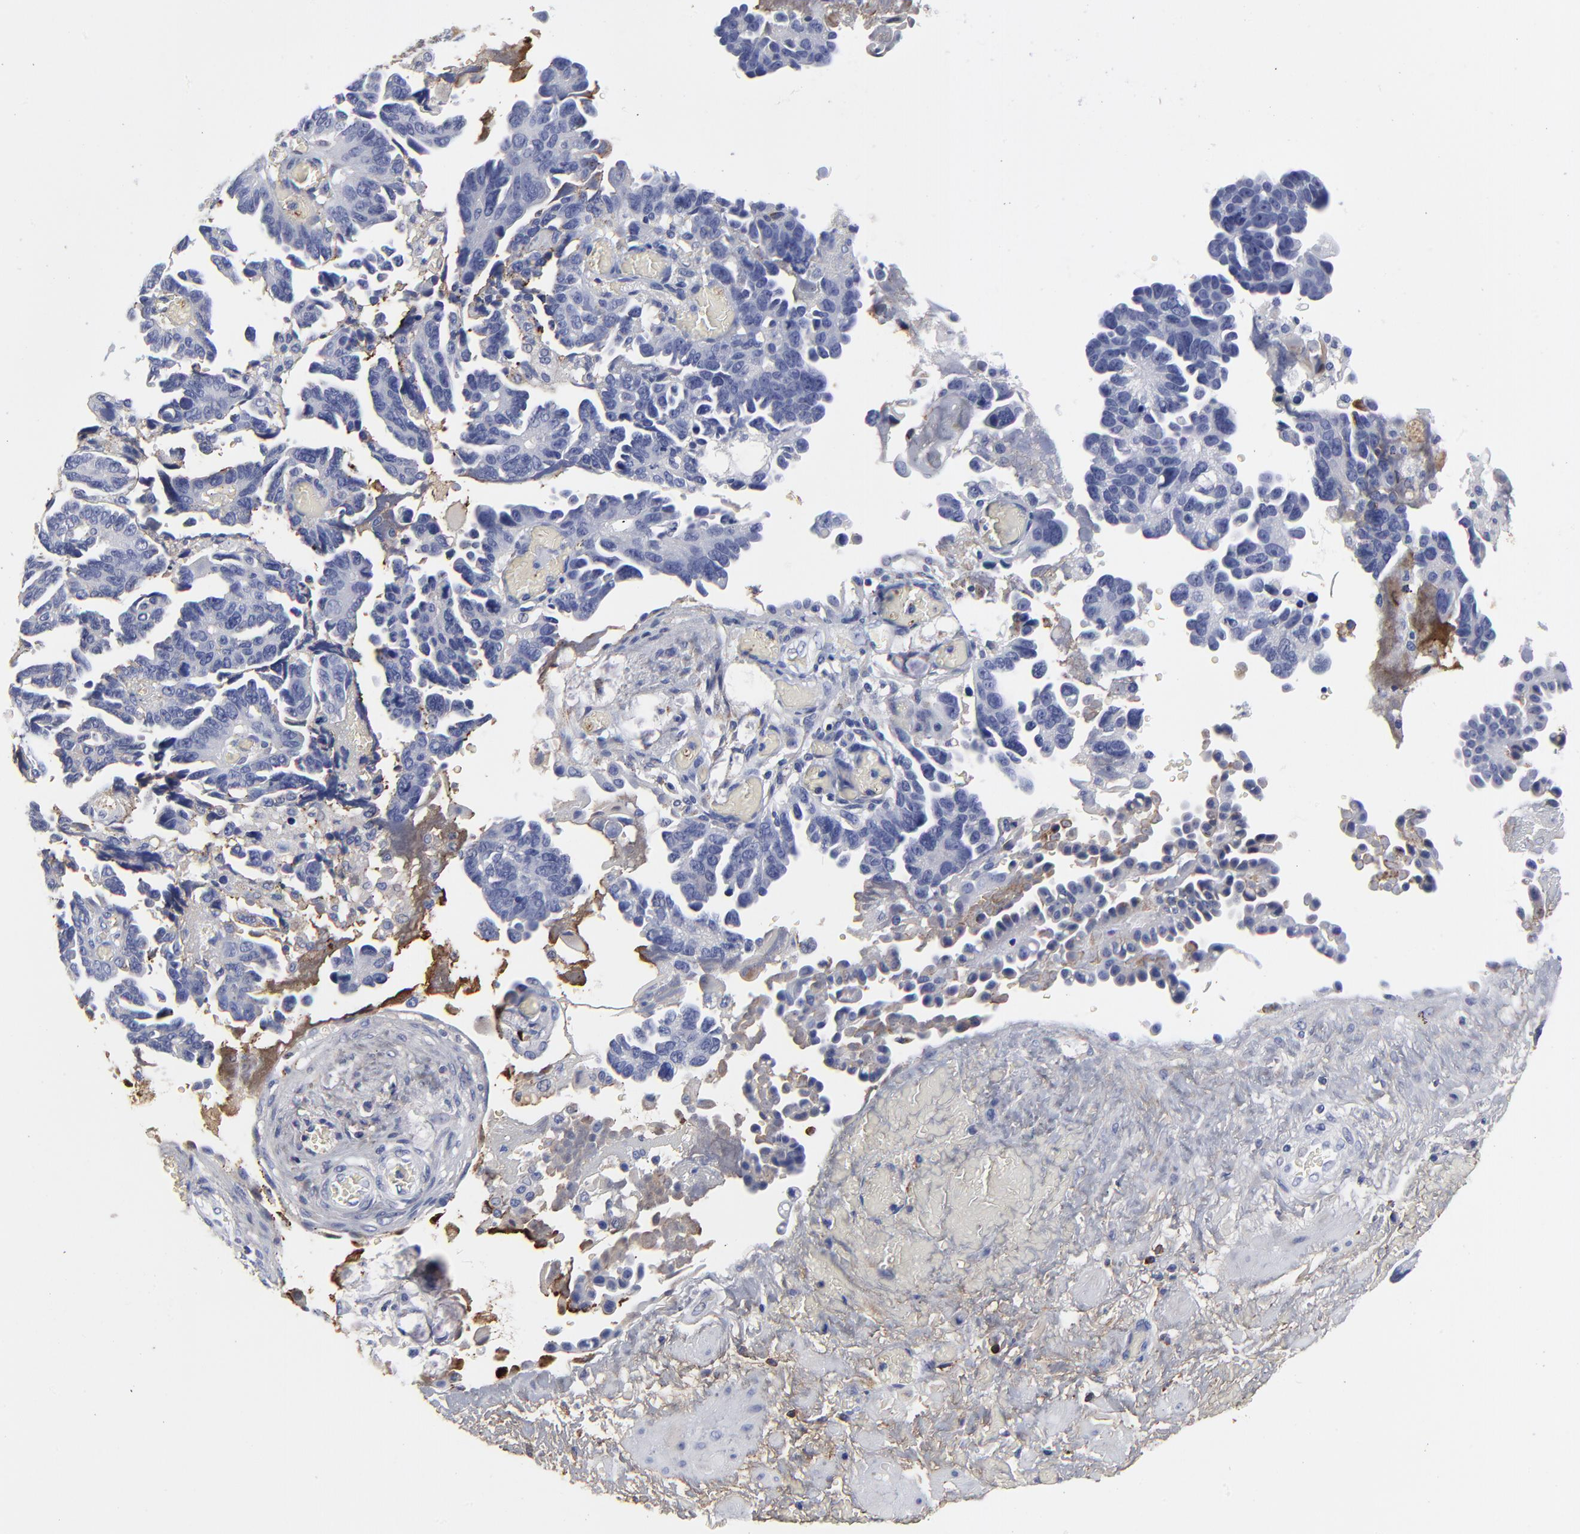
{"staining": {"intensity": "negative", "quantity": "none", "location": "none"}, "tissue": "ovarian cancer", "cell_type": "Tumor cells", "image_type": "cancer", "snomed": [{"axis": "morphology", "description": "Cystadenocarcinoma, serous, NOS"}, {"axis": "topography", "description": "Ovary"}], "caption": "There is no significant staining in tumor cells of serous cystadenocarcinoma (ovarian). Brightfield microscopy of immunohistochemistry stained with DAB (3,3'-diaminobenzidine) (brown) and hematoxylin (blue), captured at high magnification.", "gene": "DCN", "patient": {"sex": "female", "age": 63}}